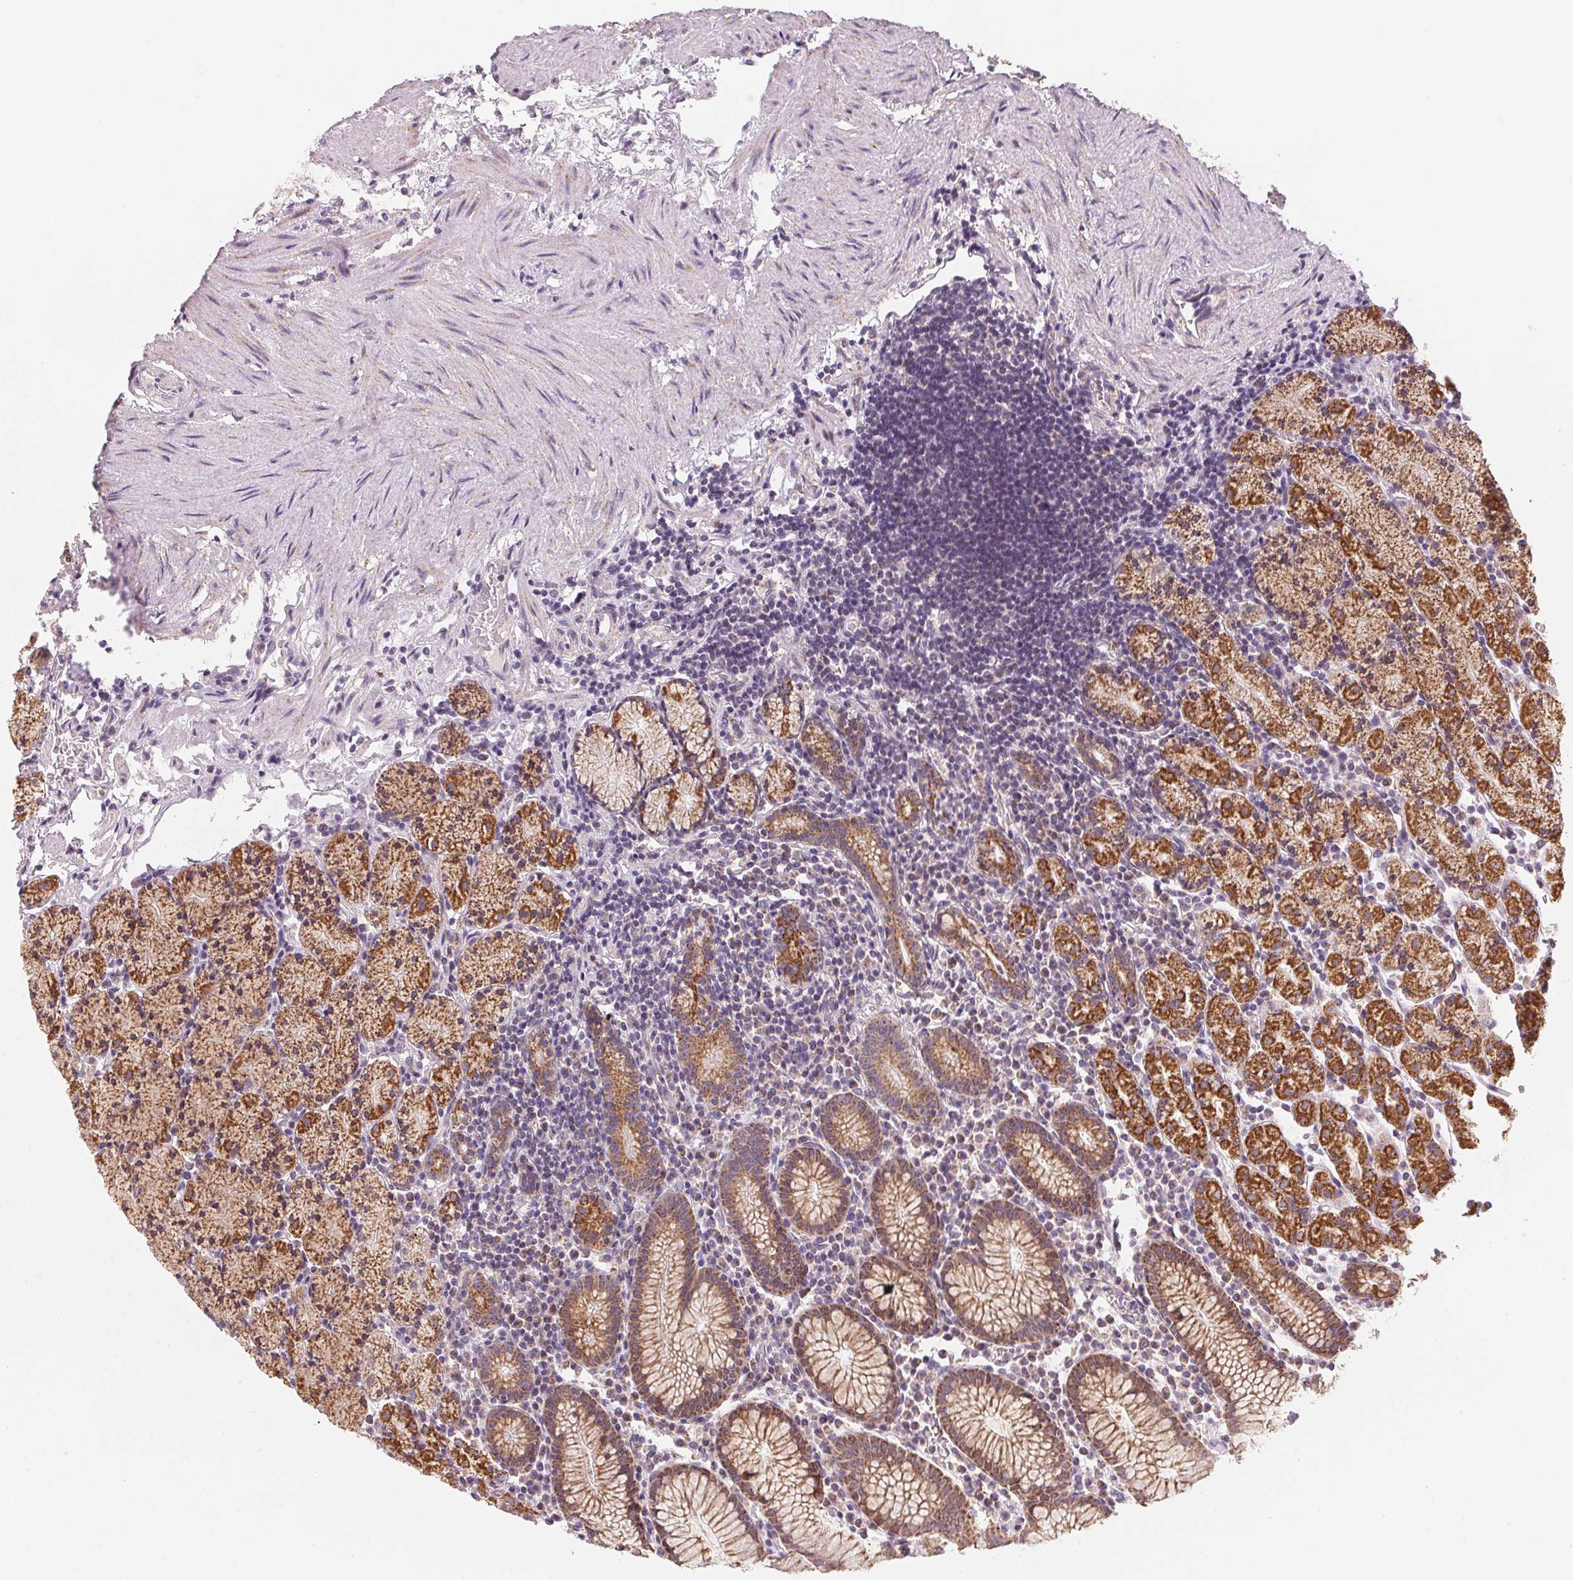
{"staining": {"intensity": "strong", "quantity": "25%-75%", "location": "cytoplasmic/membranous"}, "tissue": "stomach", "cell_type": "Glandular cells", "image_type": "normal", "snomed": [{"axis": "morphology", "description": "Normal tissue, NOS"}, {"axis": "topography", "description": "Stomach, upper"}, {"axis": "topography", "description": "Stomach"}], "caption": "This photomicrograph demonstrates unremarkable stomach stained with IHC to label a protein in brown. The cytoplasmic/membranous of glandular cells show strong positivity for the protein. Nuclei are counter-stained blue.", "gene": "COQ7", "patient": {"sex": "male", "age": 62}}